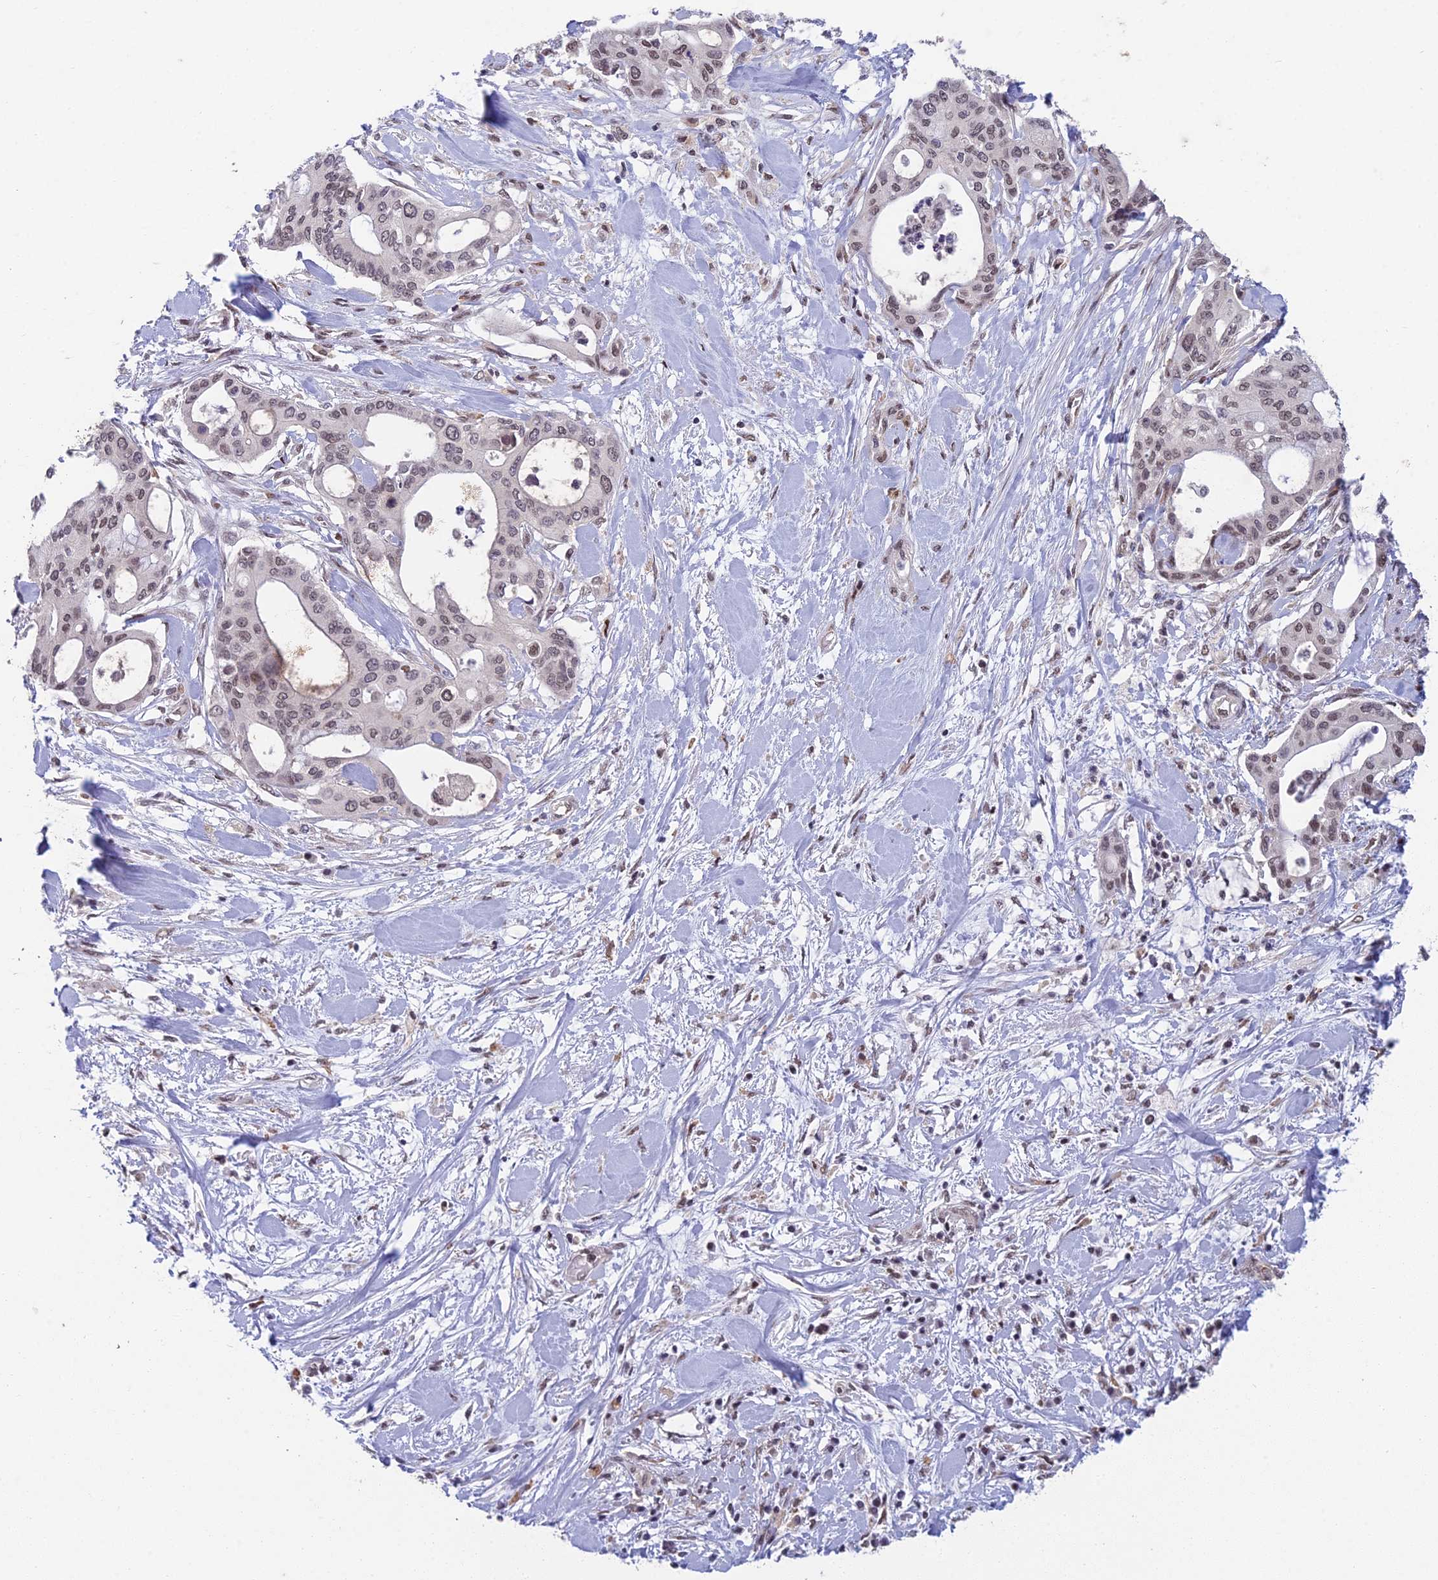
{"staining": {"intensity": "moderate", "quantity": ">75%", "location": "nuclear"}, "tissue": "pancreatic cancer", "cell_type": "Tumor cells", "image_type": "cancer", "snomed": [{"axis": "morphology", "description": "Adenocarcinoma, NOS"}, {"axis": "topography", "description": "Pancreas"}], "caption": "Adenocarcinoma (pancreatic) stained with DAB immunohistochemistry demonstrates medium levels of moderate nuclear staining in about >75% of tumor cells. The protein is stained brown, and the nuclei are stained in blue (DAB (3,3'-diaminobenzidine) IHC with brightfield microscopy, high magnification).", "gene": "ABHD17A", "patient": {"sex": "male", "age": 46}}